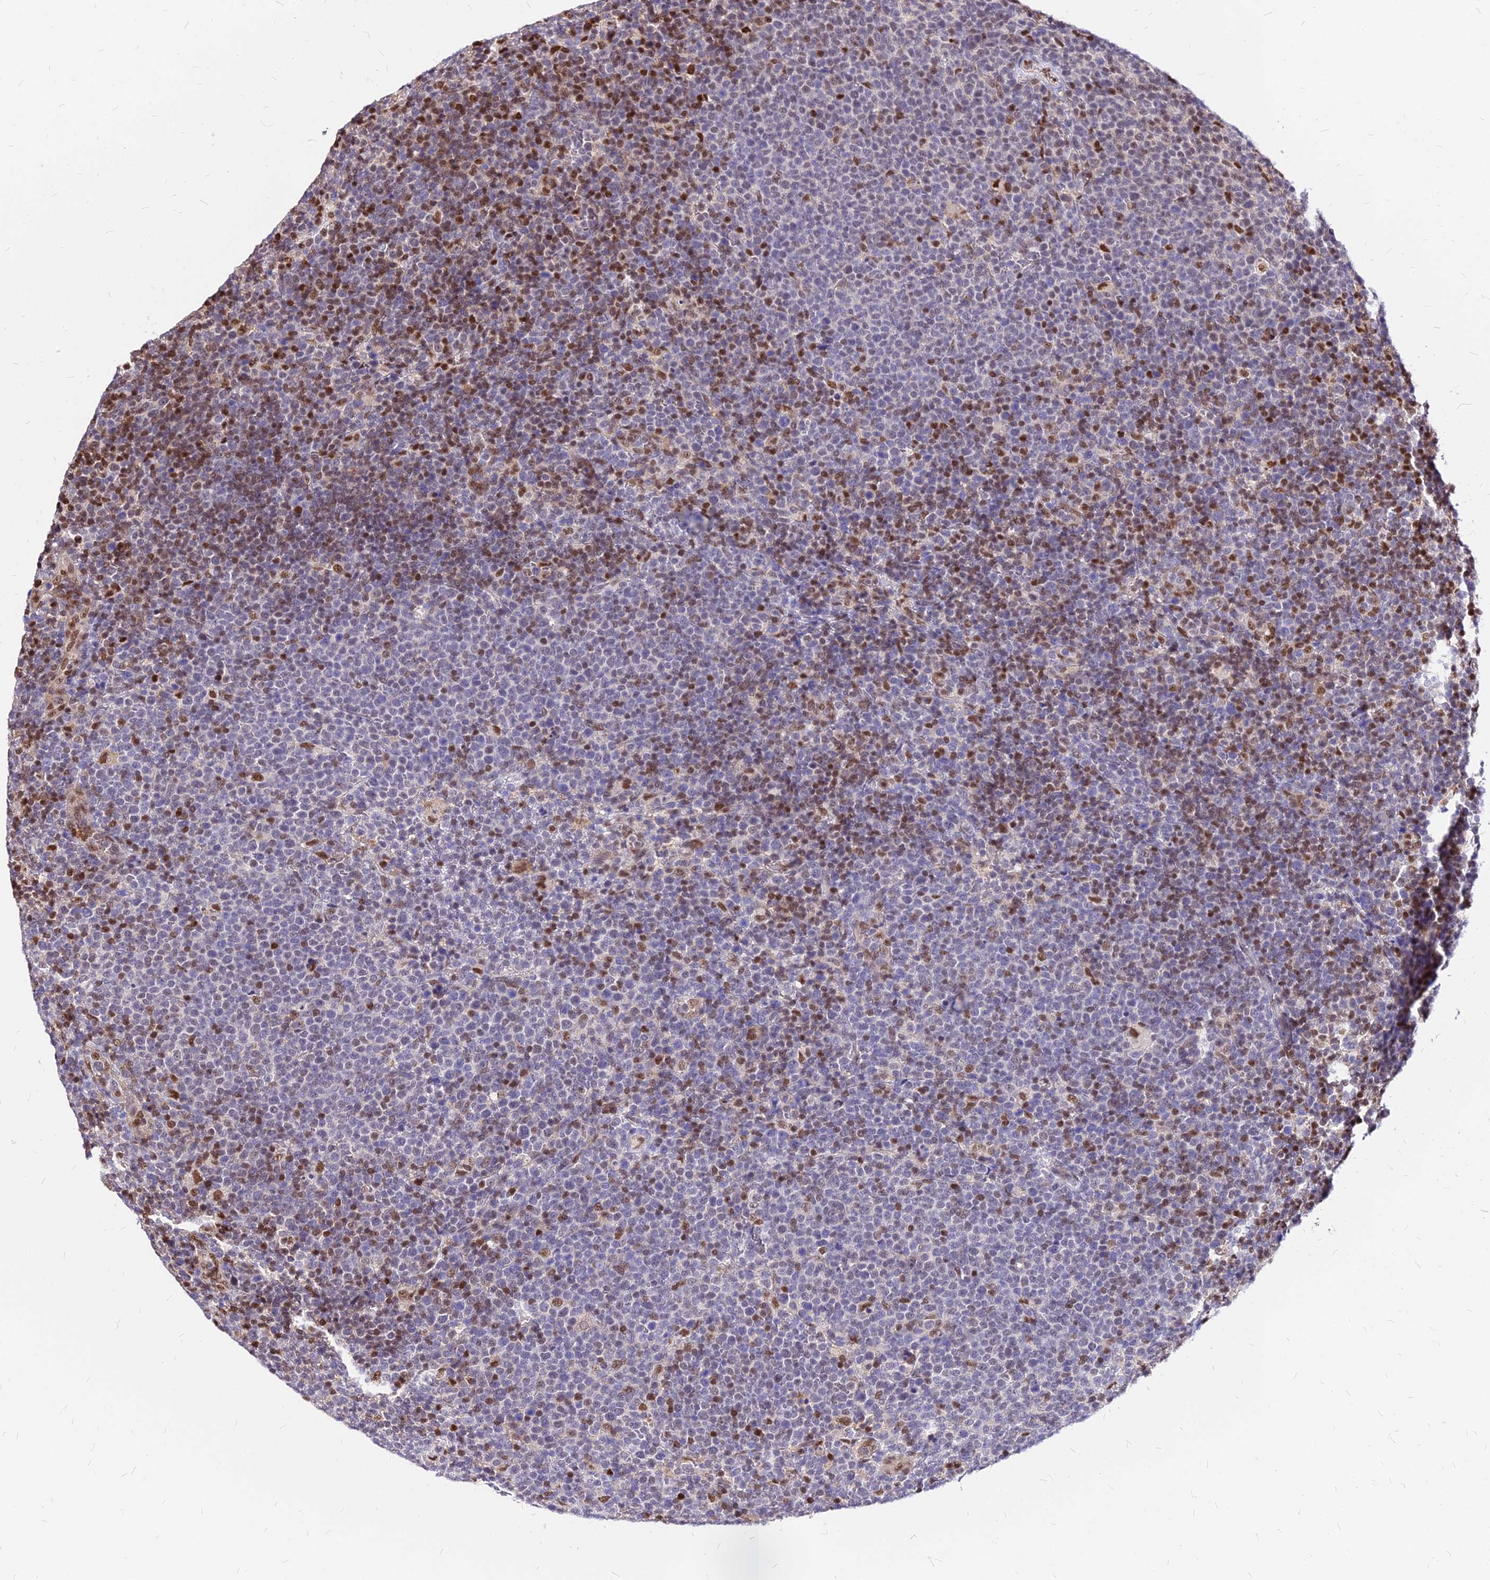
{"staining": {"intensity": "moderate", "quantity": "<25%", "location": "nuclear"}, "tissue": "lymphoma", "cell_type": "Tumor cells", "image_type": "cancer", "snomed": [{"axis": "morphology", "description": "Malignant lymphoma, non-Hodgkin's type, High grade"}, {"axis": "topography", "description": "Lymph node"}], "caption": "The immunohistochemical stain labels moderate nuclear staining in tumor cells of high-grade malignant lymphoma, non-Hodgkin's type tissue. The staining is performed using DAB (3,3'-diaminobenzidine) brown chromogen to label protein expression. The nuclei are counter-stained blue using hematoxylin.", "gene": "PAXX", "patient": {"sex": "male", "age": 61}}